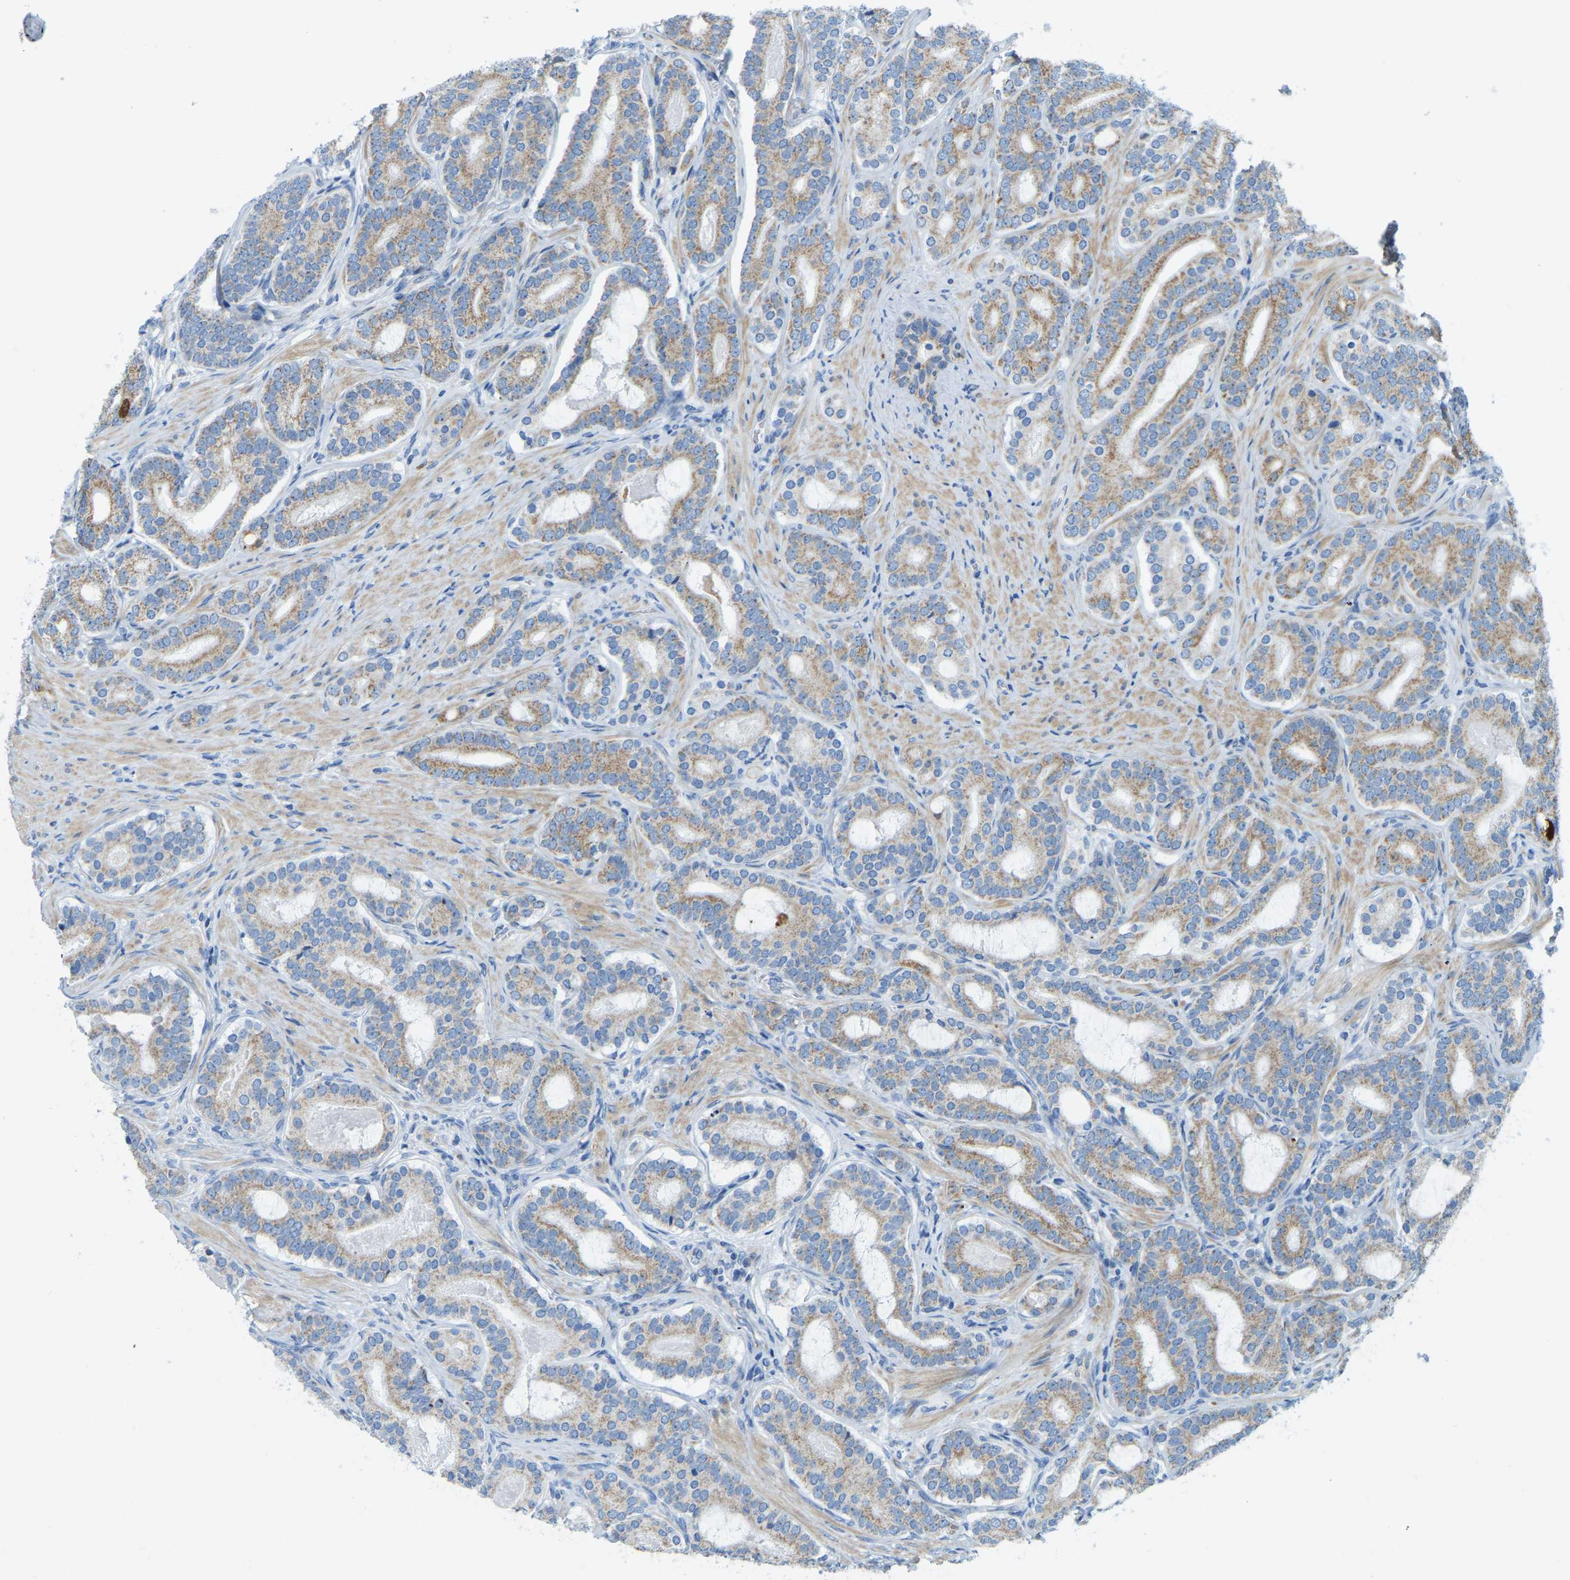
{"staining": {"intensity": "weak", "quantity": ">75%", "location": "cytoplasmic/membranous"}, "tissue": "prostate cancer", "cell_type": "Tumor cells", "image_type": "cancer", "snomed": [{"axis": "morphology", "description": "Adenocarcinoma, High grade"}, {"axis": "topography", "description": "Prostate"}], "caption": "The image displays immunohistochemical staining of high-grade adenocarcinoma (prostate). There is weak cytoplasmic/membranous expression is appreciated in approximately >75% of tumor cells.", "gene": "GDA", "patient": {"sex": "male", "age": 60}}